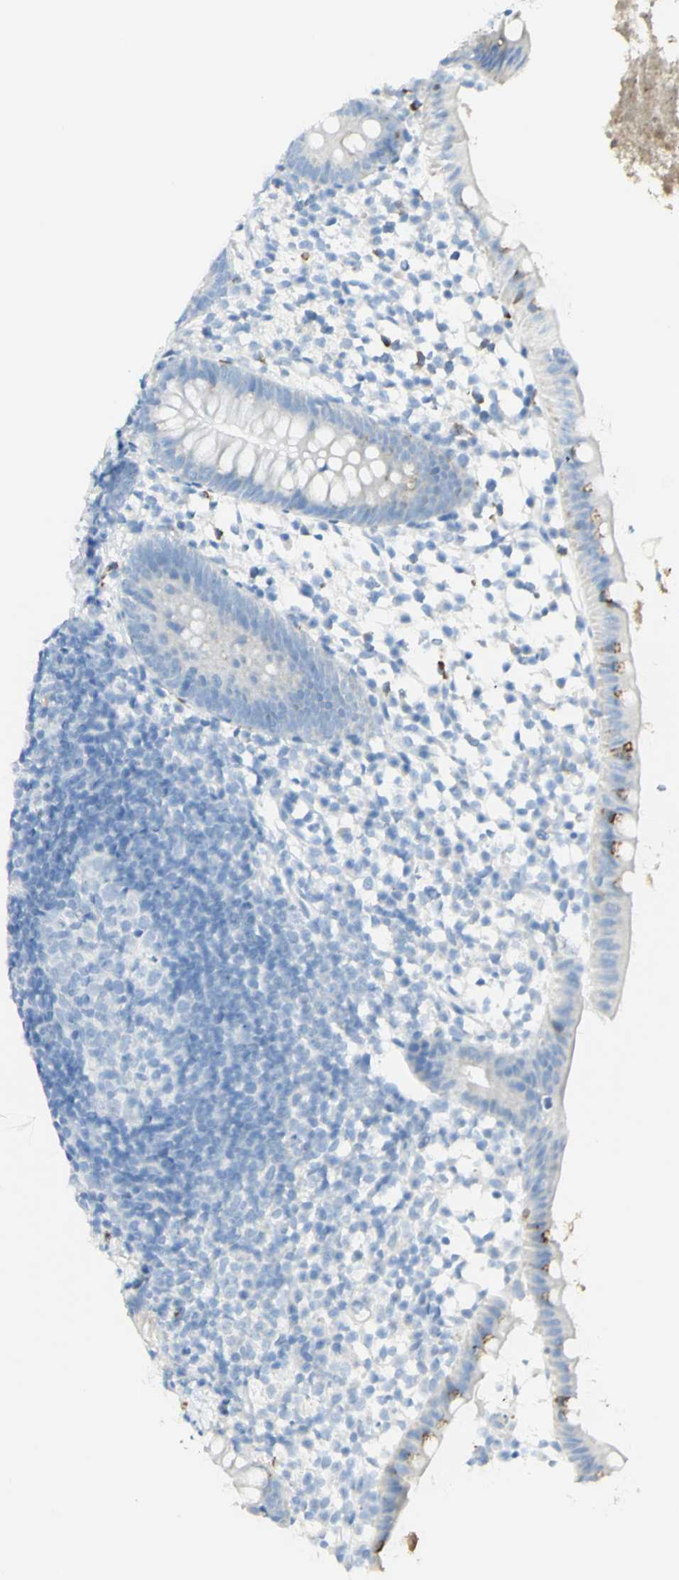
{"staining": {"intensity": "strong", "quantity": "25%-75%", "location": "cytoplasmic/membranous"}, "tissue": "appendix", "cell_type": "Glandular cells", "image_type": "normal", "snomed": [{"axis": "morphology", "description": "Normal tissue, NOS"}, {"axis": "topography", "description": "Appendix"}], "caption": "Immunohistochemistry photomicrograph of normal appendix: appendix stained using immunohistochemistry (IHC) exhibits high levels of strong protein expression localized specifically in the cytoplasmic/membranous of glandular cells, appearing as a cytoplasmic/membranous brown color.", "gene": "LETM1", "patient": {"sex": "female", "age": 20}}